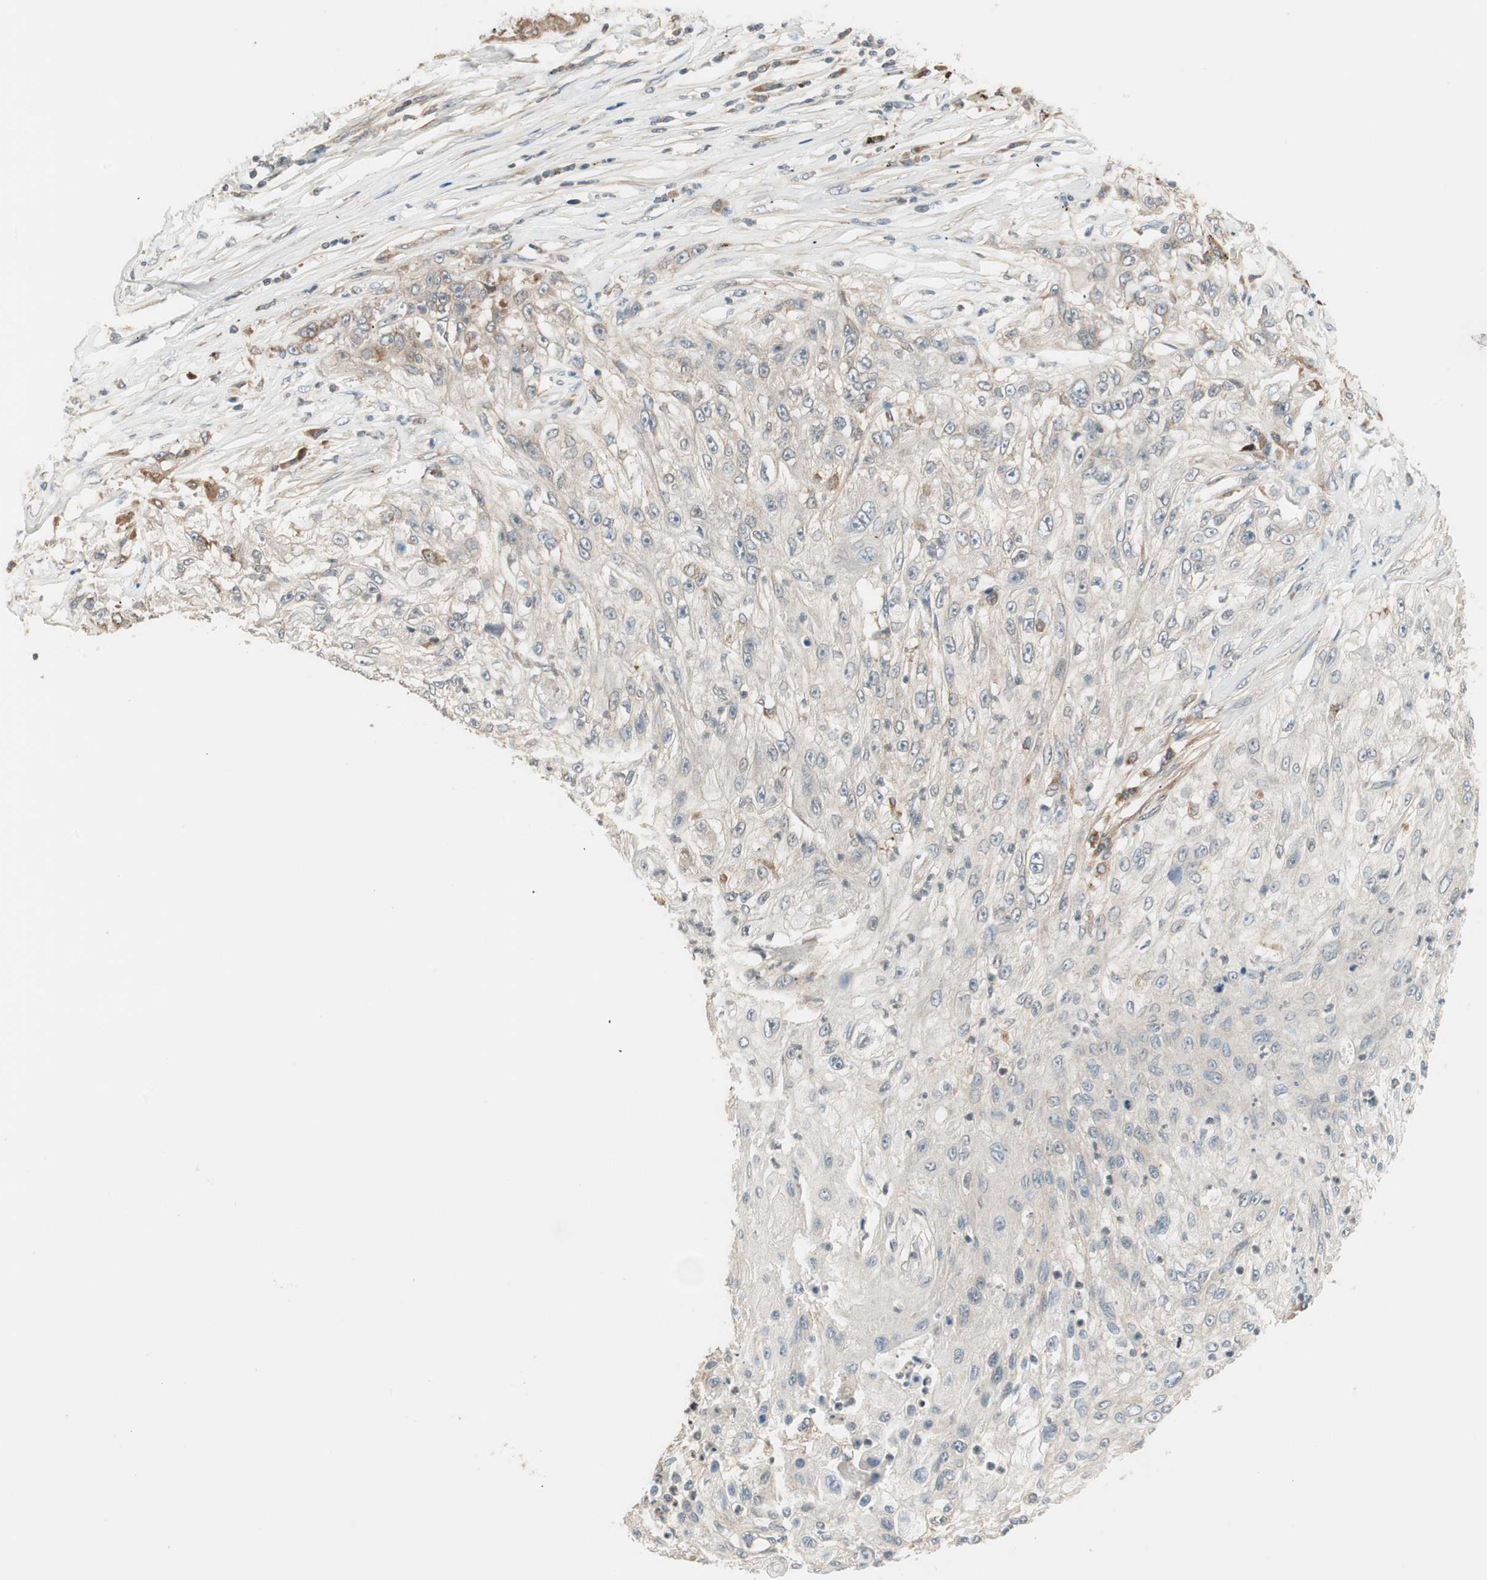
{"staining": {"intensity": "negative", "quantity": "none", "location": "none"}, "tissue": "lung cancer", "cell_type": "Tumor cells", "image_type": "cancer", "snomed": [{"axis": "morphology", "description": "Inflammation, NOS"}, {"axis": "morphology", "description": "Squamous cell carcinoma, NOS"}, {"axis": "topography", "description": "Lymph node"}, {"axis": "topography", "description": "Soft tissue"}, {"axis": "topography", "description": "Lung"}], "caption": "Lung squamous cell carcinoma stained for a protein using IHC displays no staining tumor cells.", "gene": "SFRP1", "patient": {"sex": "male", "age": 66}}